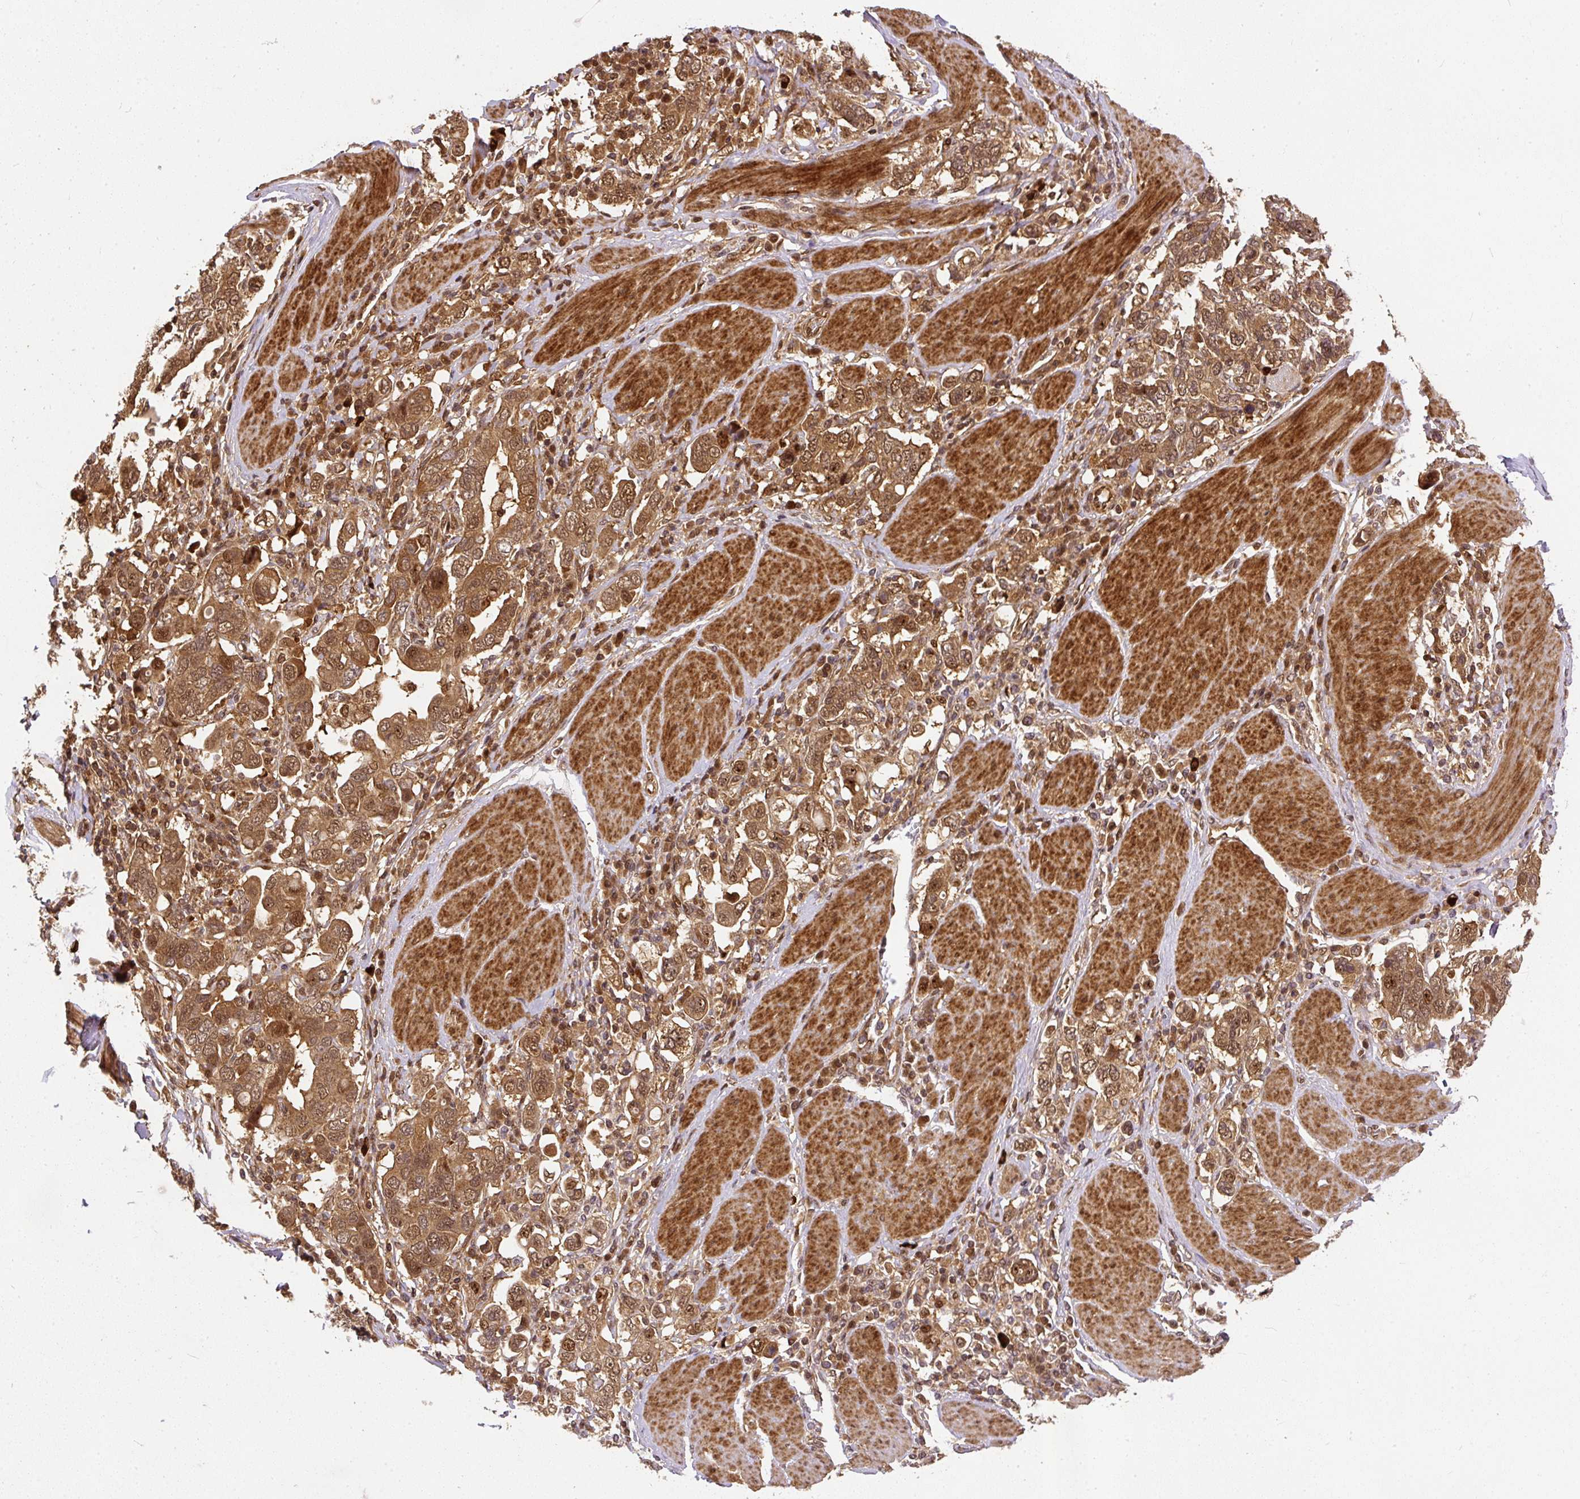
{"staining": {"intensity": "moderate", "quantity": ">75%", "location": "cytoplasmic/membranous,nuclear"}, "tissue": "stomach cancer", "cell_type": "Tumor cells", "image_type": "cancer", "snomed": [{"axis": "morphology", "description": "Adenocarcinoma, NOS"}, {"axis": "topography", "description": "Stomach, upper"}], "caption": "Adenocarcinoma (stomach) stained for a protein demonstrates moderate cytoplasmic/membranous and nuclear positivity in tumor cells. The protein is stained brown, and the nuclei are stained in blue (DAB IHC with brightfield microscopy, high magnification).", "gene": "PSMD1", "patient": {"sex": "male", "age": 62}}